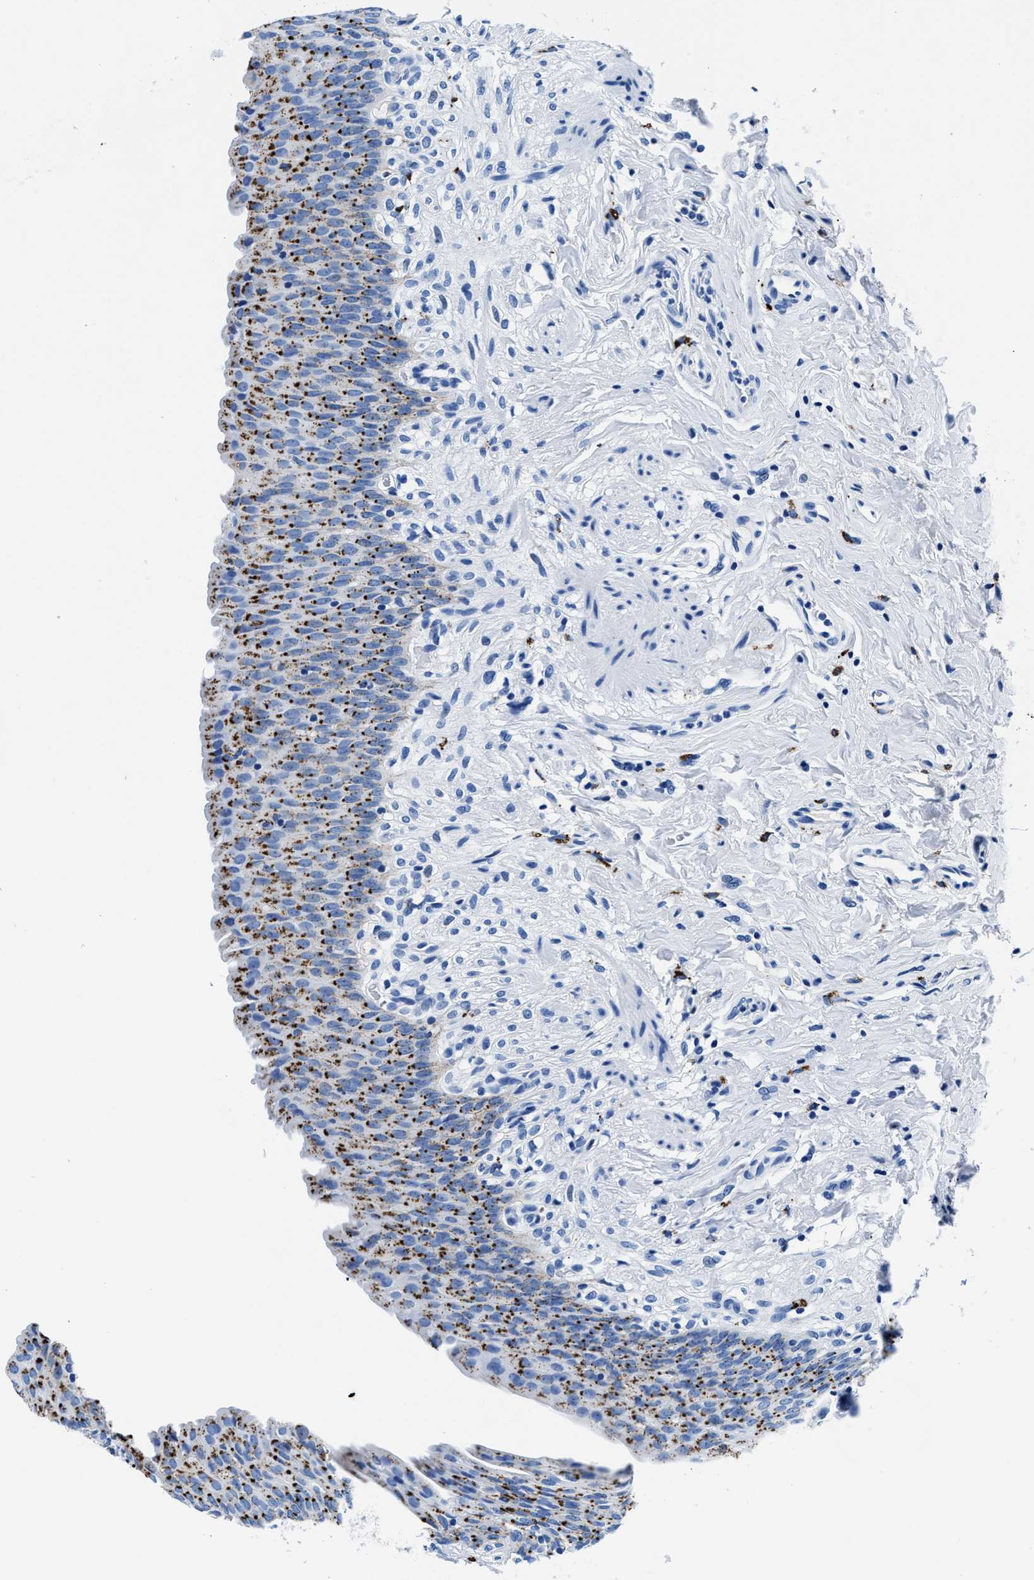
{"staining": {"intensity": "strong", "quantity": "25%-75%", "location": "cytoplasmic/membranous"}, "tissue": "urinary bladder", "cell_type": "Urothelial cells", "image_type": "normal", "snomed": [{"axis": "morphology", "description": "Normal tissue, NOS"}, {"axis": "topography", "description": "Urinary bladder"}], "caption": "Protein positivity by immunohistochemistry exhibits strong cytoplasmic/membranous expression in approximately 25%-75% of urothelial cells in unremarkable urinary bladder. Nuclei are stained in blue.", "gene": "OR14K1", "patient": {"sex": "female", "age": 79}}